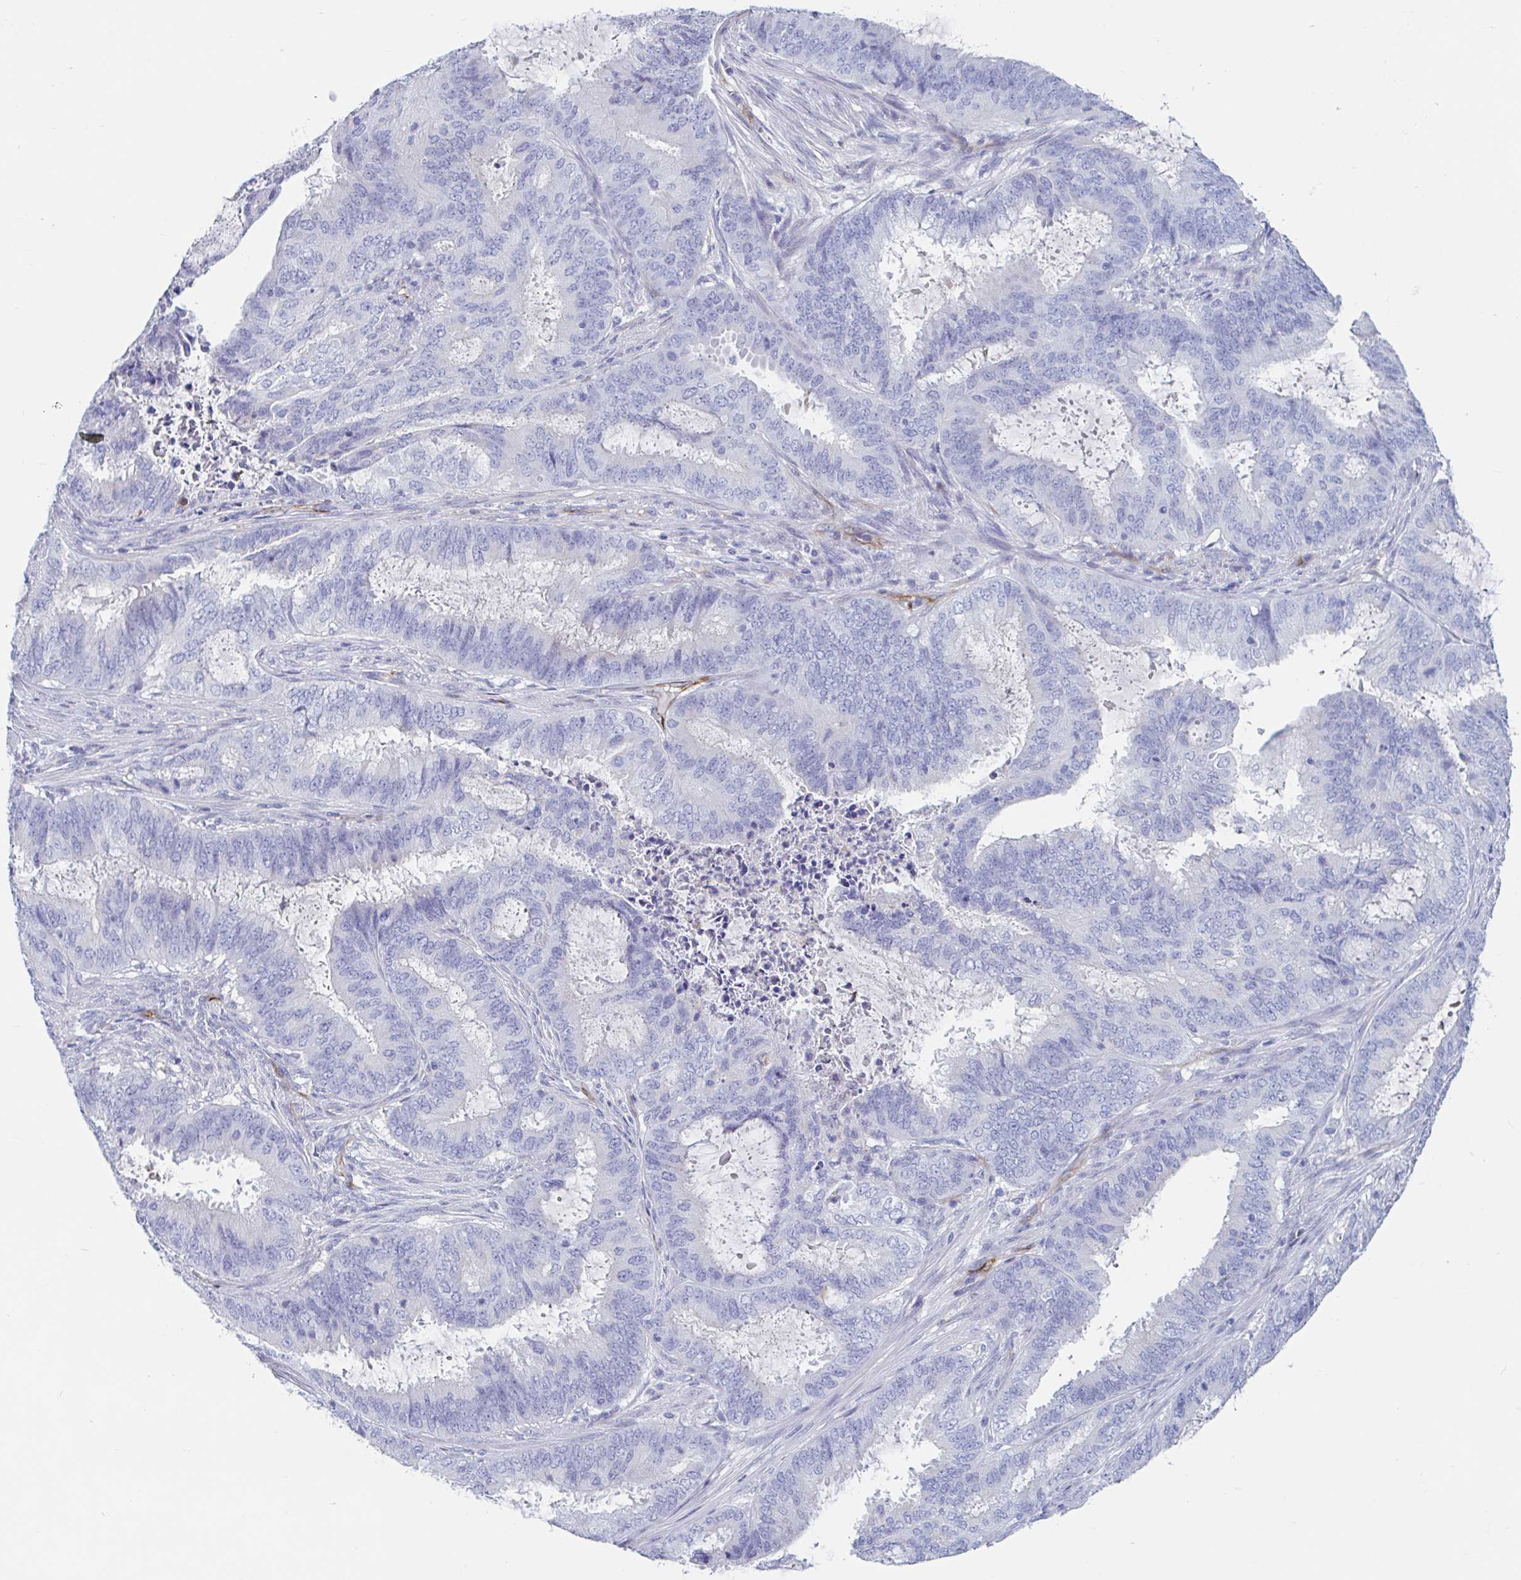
{"staining": {"intensity": "negative", "quantity": "none", "location": "none"}, "tissue": "endometrial cancer", "cell_type": "Tumor cells", "image_type": "cancer", "snomed": [{"axis": "morphology", "description": "Adenocarcinoma, NOS"}, {"axis": "topography", "description": "Endometrium"}], "caption": "Tumor cells are negative for protein expression in human endometrial adenocarcinoma.", "gene": "ZNHIT2", "patient": {"sex": "female", "age": 51}}